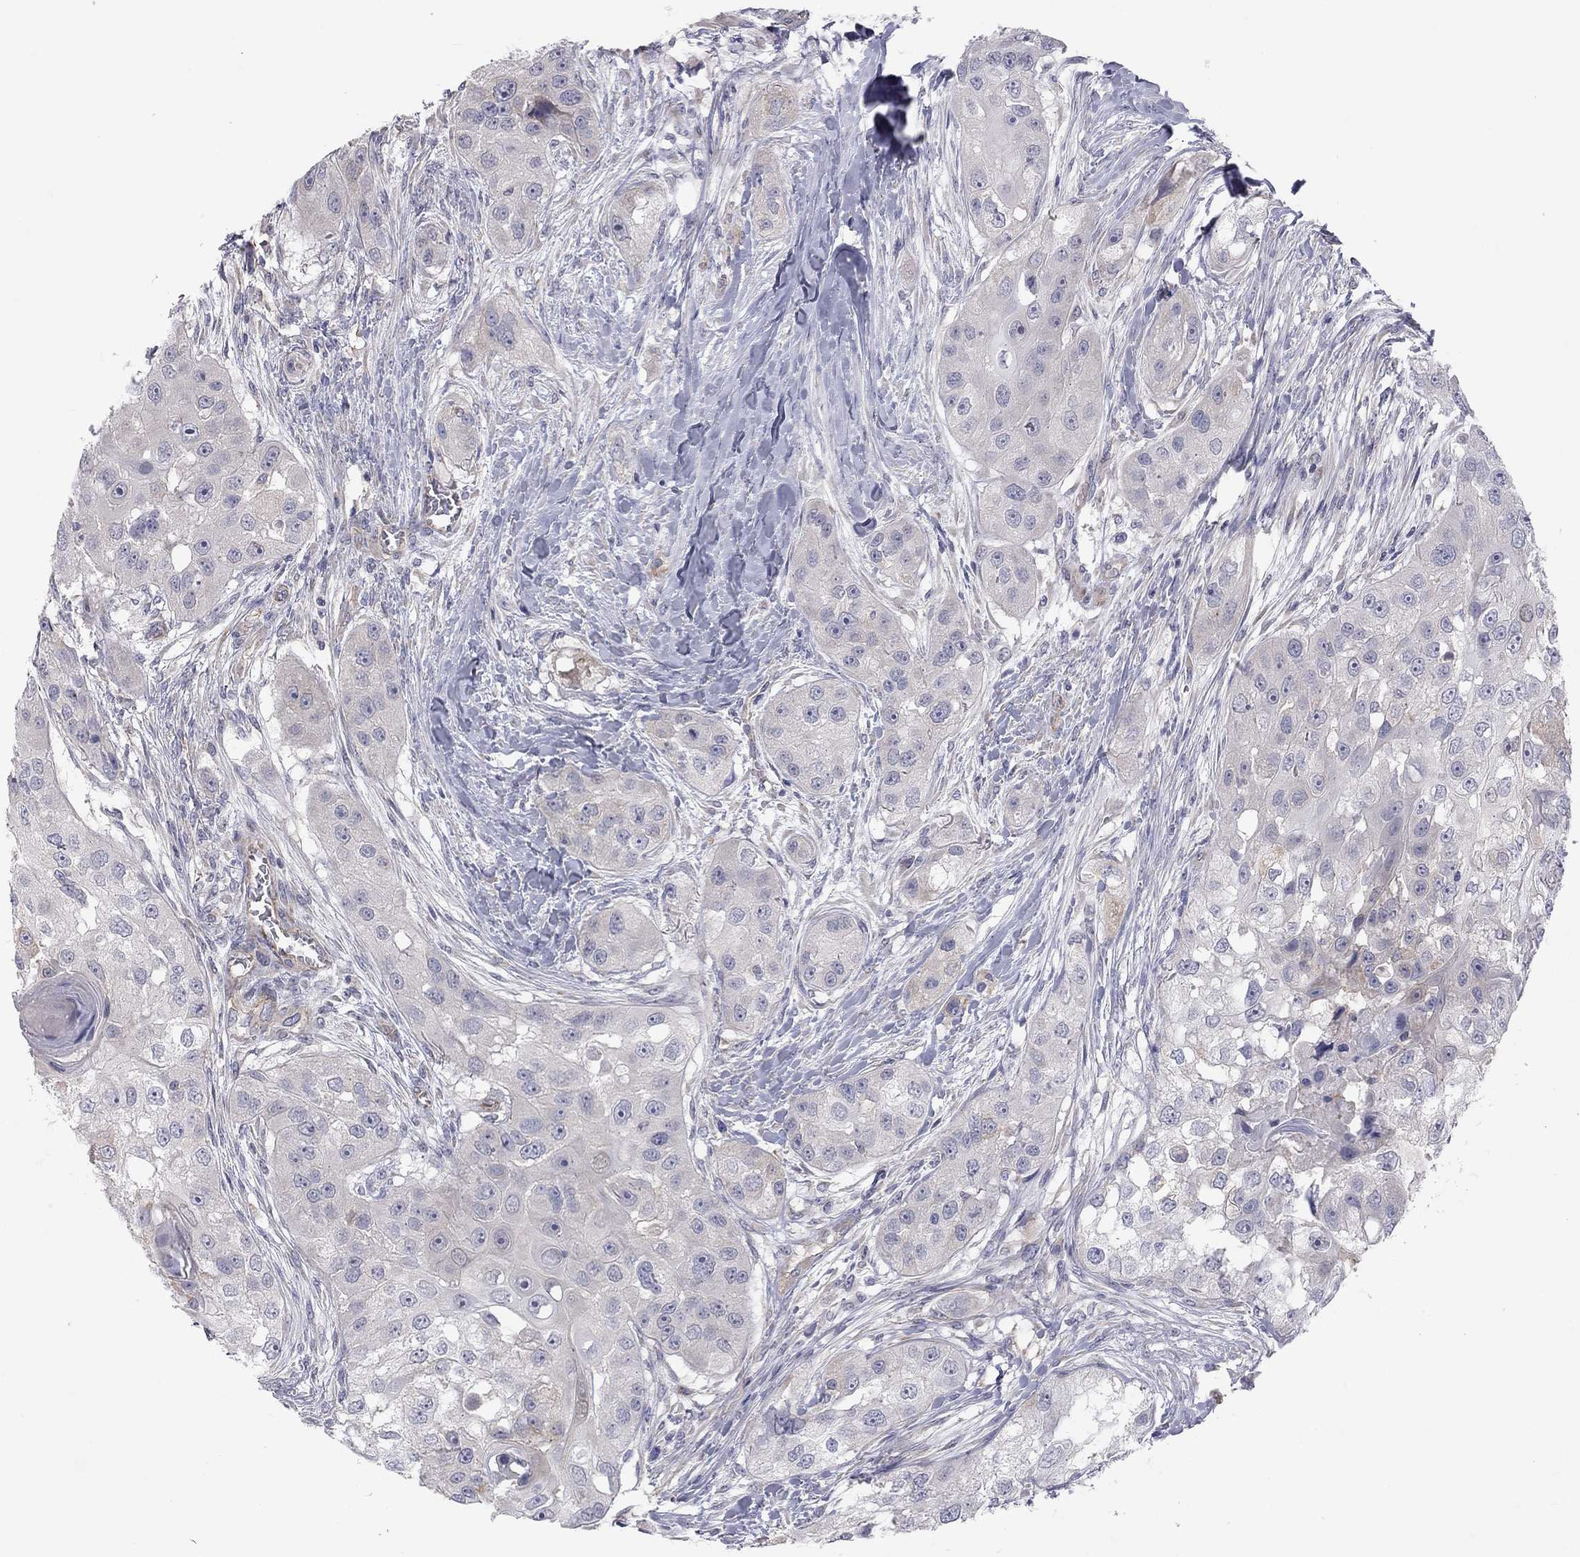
{"staining": {"intensity": "negative", "quantity": "none", "location": "none"}, "tissue": "head and neck cancer", "cell_type": "Tumor cells", "image_type": "cancer", "snomed": [{"axis": "morphology", "description": "Normal tissue, NOS"}, {"axis": "morphology", "description": "Squamous cell carcinoma, NOS"}, {"axis": "topography", "description": "Skeletal muscle"}, {"axis": "topography", "description": "Head-Neck"}], "caption": "A high-resolution image shows IHC staining of head and neck cancer (squamous cell carcinoma), which reveals no significant expression in tumor cells.", "gene": "GPRC5B", "patient": {"sex": "male", "age": 51}}